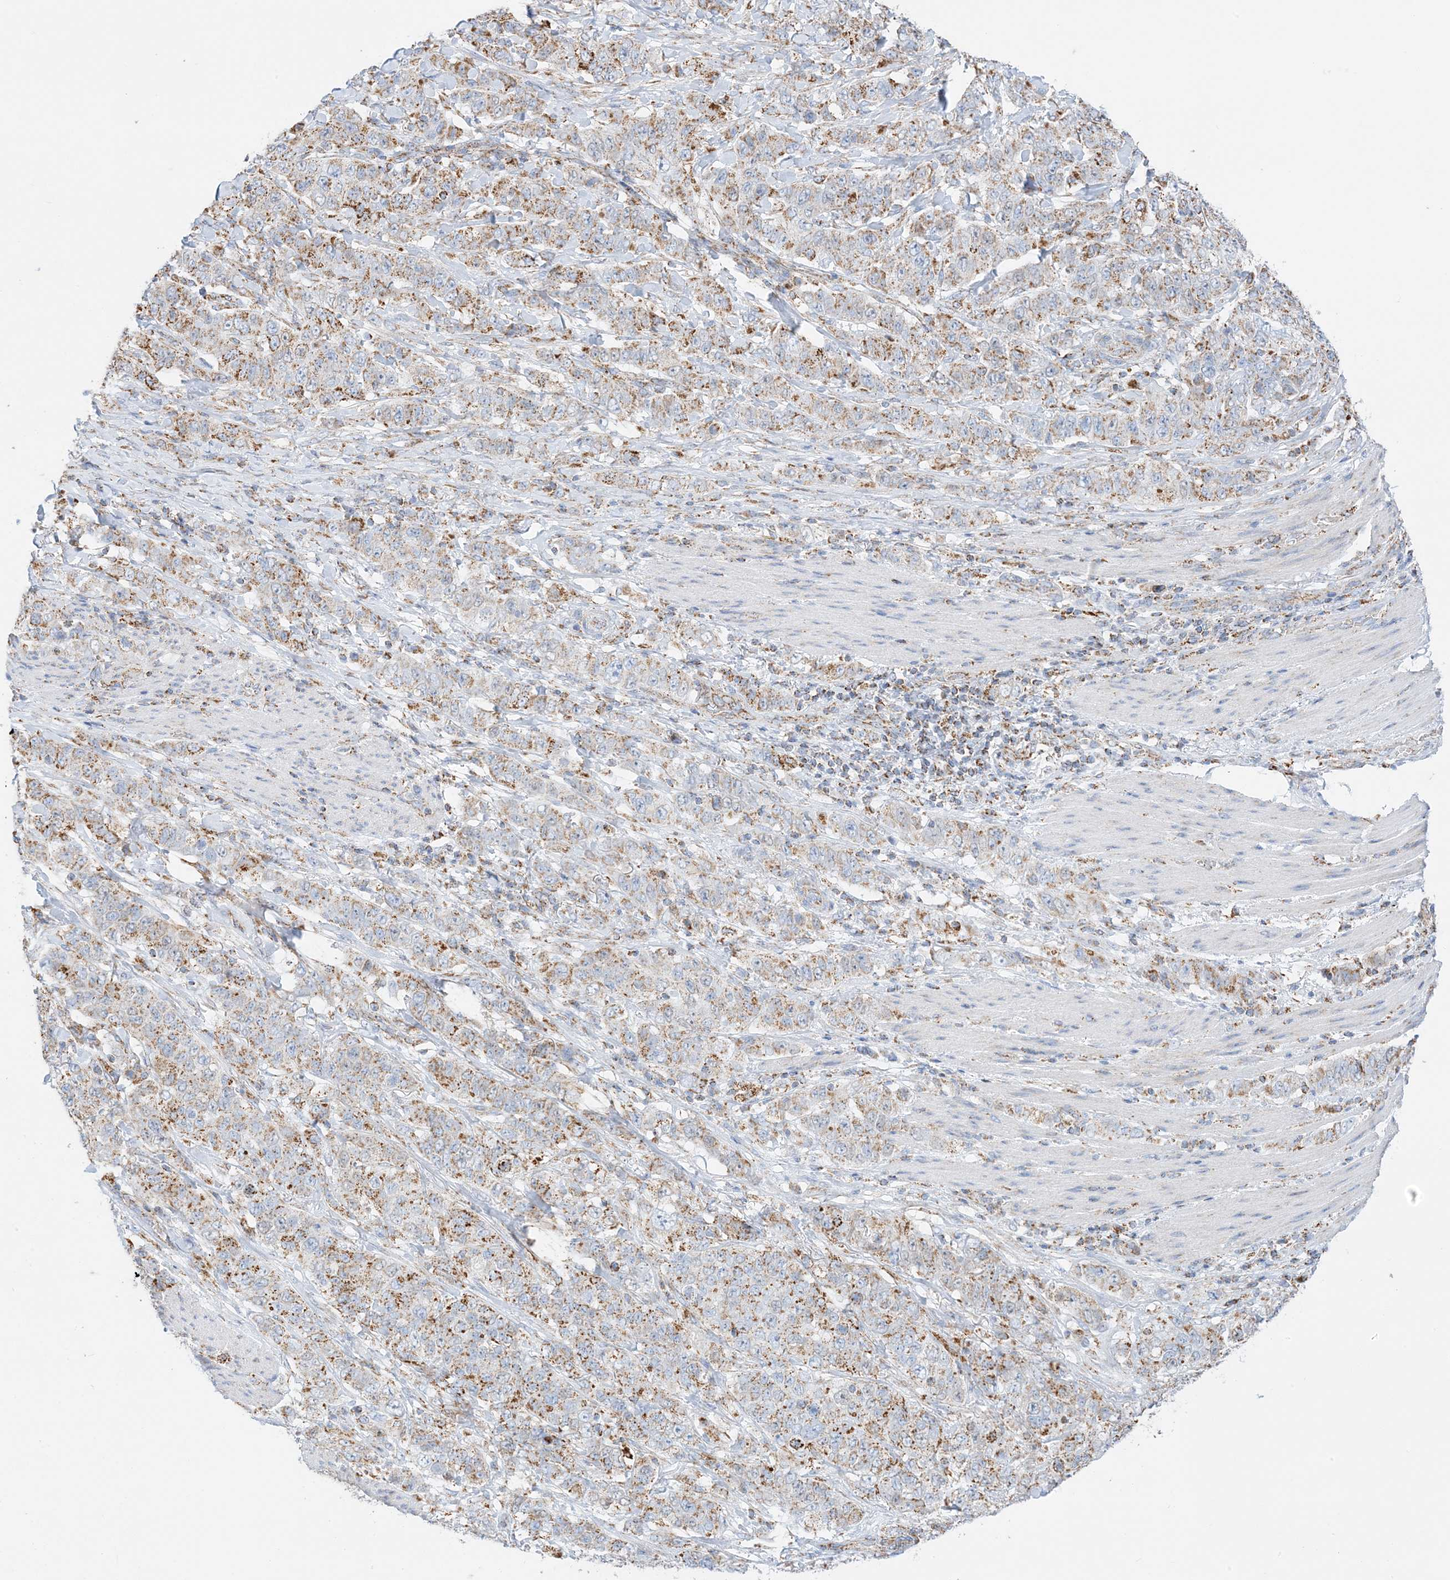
{"staining": {"intensity": "moderate", "quantity": ">75%", "location": "cytoplasmic/membranous"}, "tissue": "stomach cancer", "cell_type": "Tumor cells", "image_type": "cancer", "snomed": [{"axis": "morphology", "description": "Adenocarcinoma, NOS"}, {"axis": "topography", "description": "Stomach"}], "caption": "The micrograph exhibits staining of adenocarcinoma (stomach), revealing moderate cytoplasmic/membranous protein expression (brown color) within tumor cells.", "gene": "CAPN13", "patient": {"sex": "male", "age": 48}}